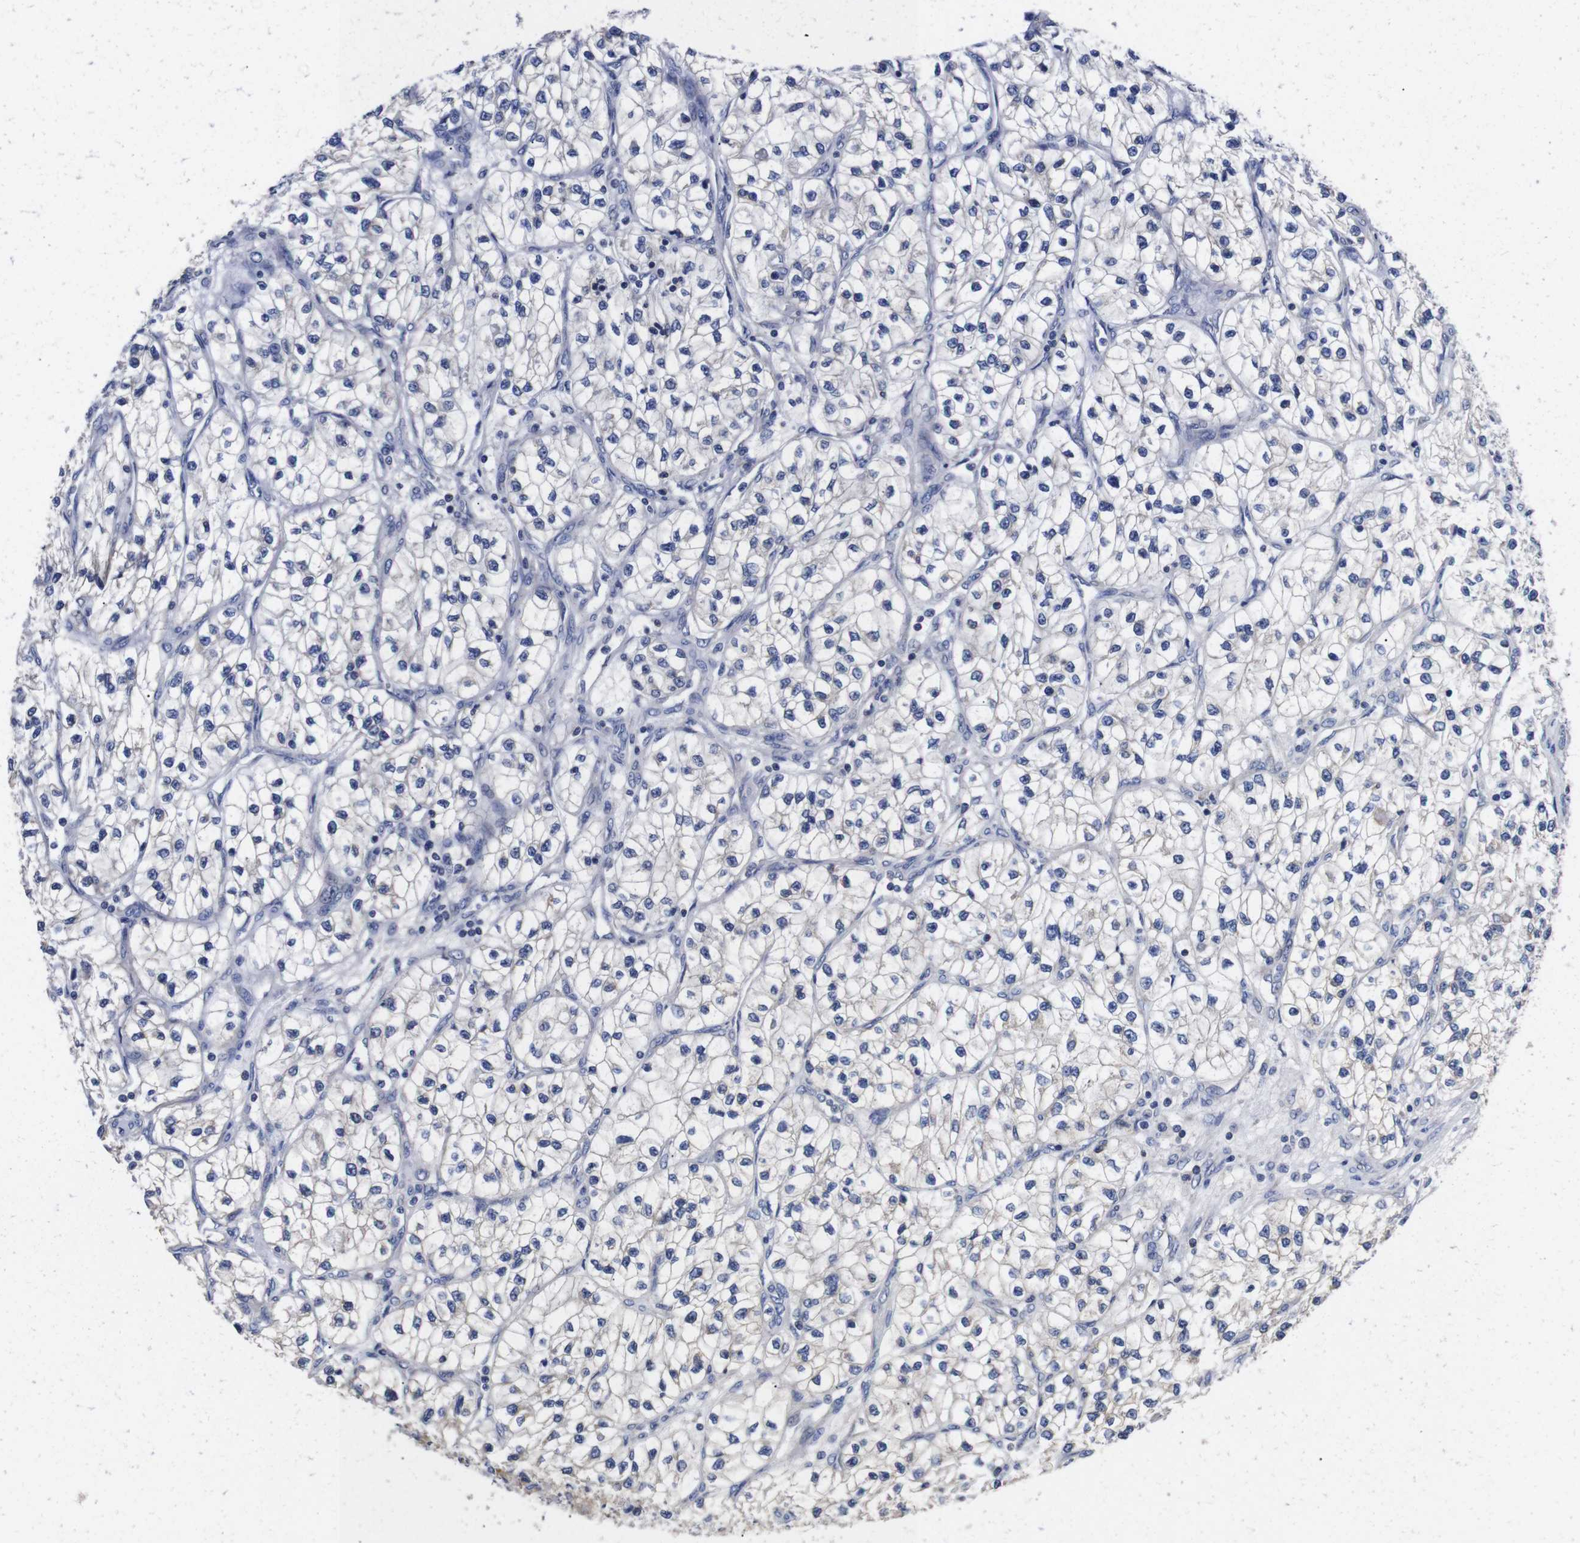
{"staining": {"intensity": "negative", "quantity": "none", "location": "none"}, "tissue": "renal cancer", "cell_type": "Tumor cells", "image_type": "cancer", "snomed": [{"axis": "morphology", "description": "Adenocarcinoma, NOS"}, {"axis": "topography", "description": "Kidney"}], "caption": "This is an immunohistochemistry histopathology image of renal cancer. There is no expression in tumor cells.", "gene": "OPN3", "patient": {"sex": "female", "age": 57}}